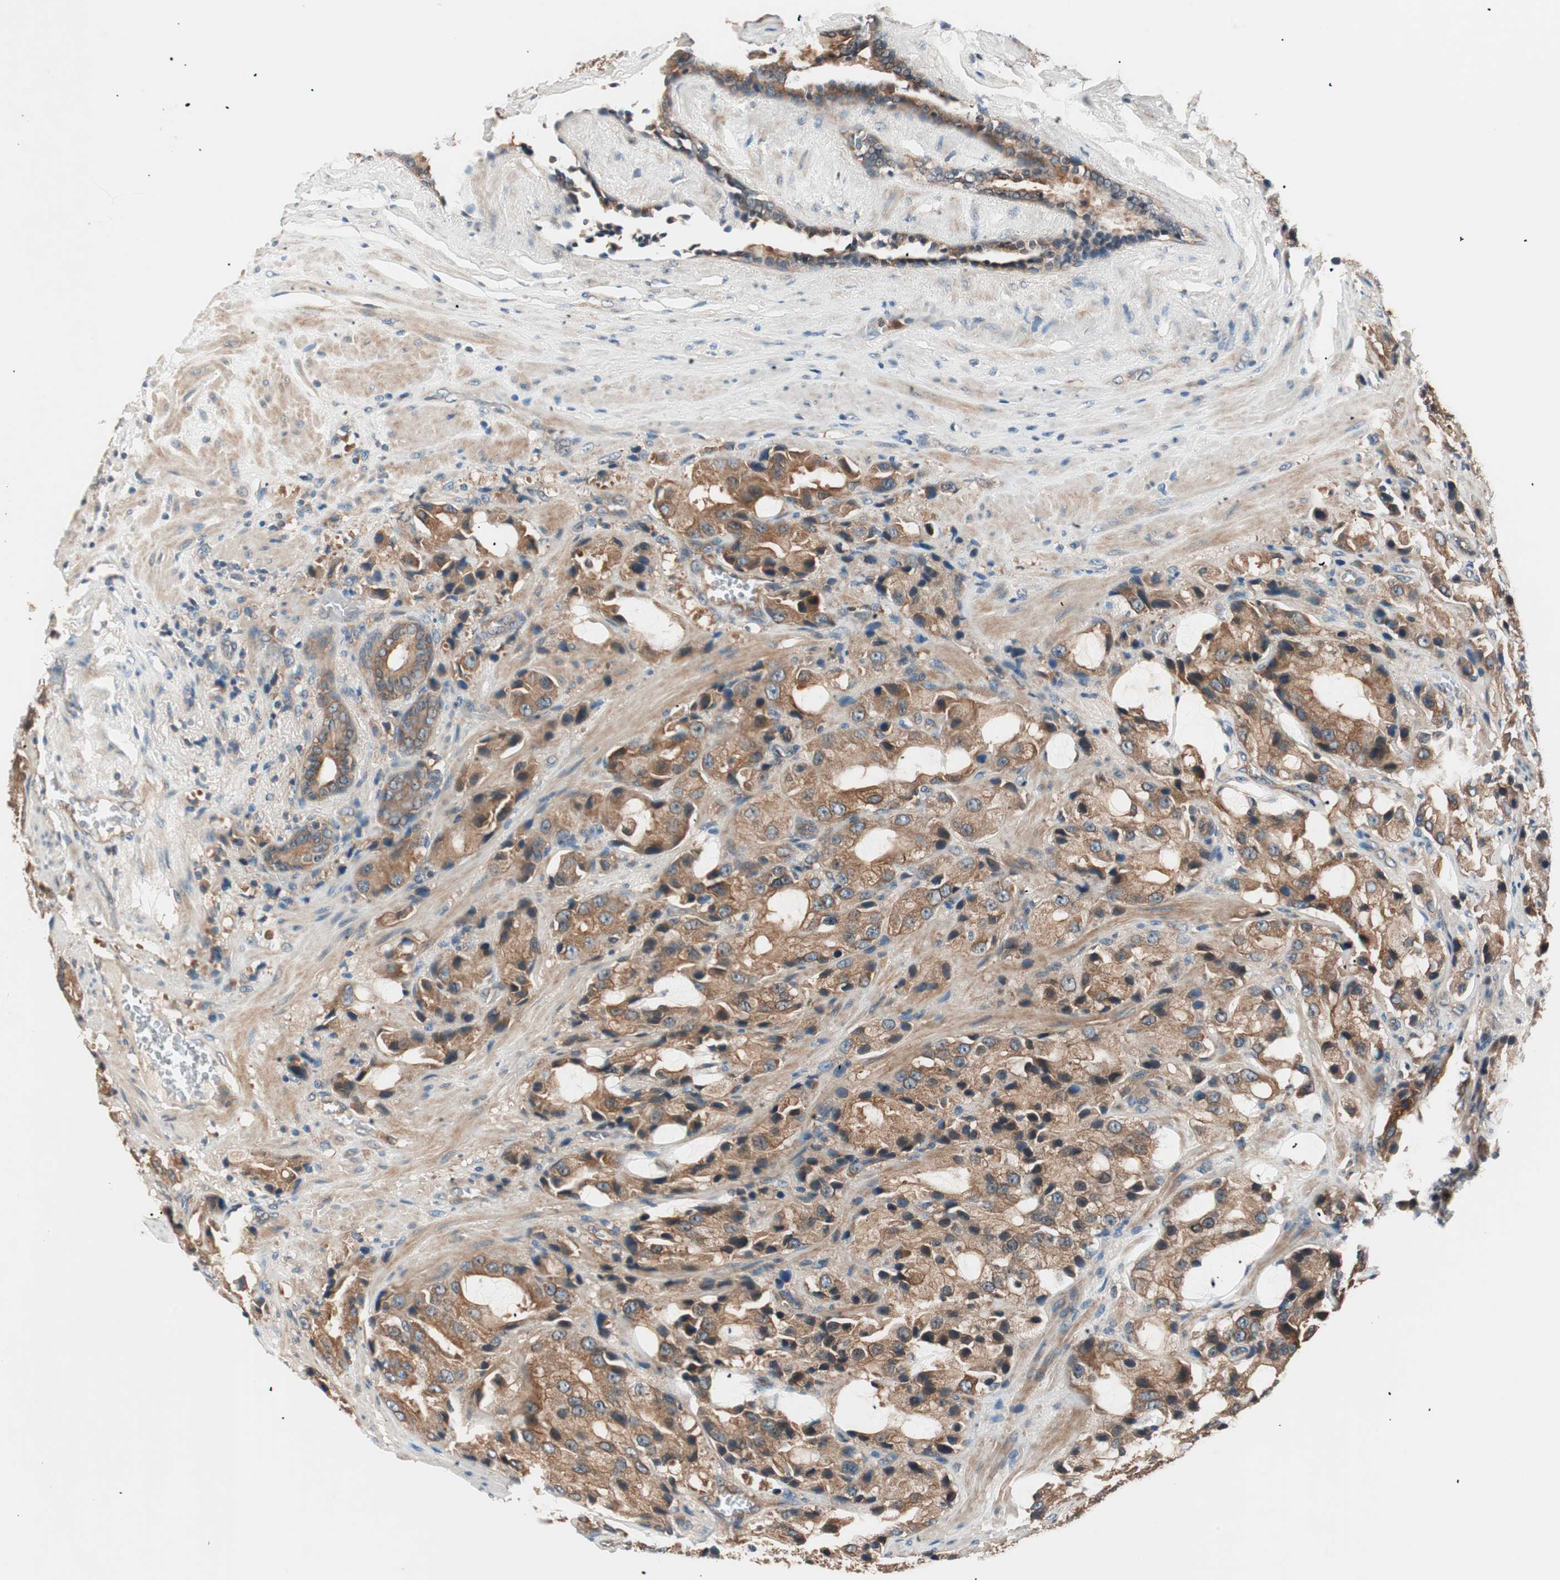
{"staining": {"intensity": "moderate", "quantity": ">75%", "location": "cytoplasmic/membranous"}, "tissue": "prostate cancer", "cell_type": "Tumor cells", "image_type": "cancer", "snomed": [{"axis": "morphology", "description": "Adenocarcinoma, High grade"}, {"axis": "topography", "description": "Prostate"}], "caption": "Moderate cytoplasmic/membranous protein positivity is appreciated in approximately >75% of tumor cells in prostate cancer (high-grade adenocarcinoma).", "gene": "TSG101", "patient": {"sex": "male", "age": 70}}